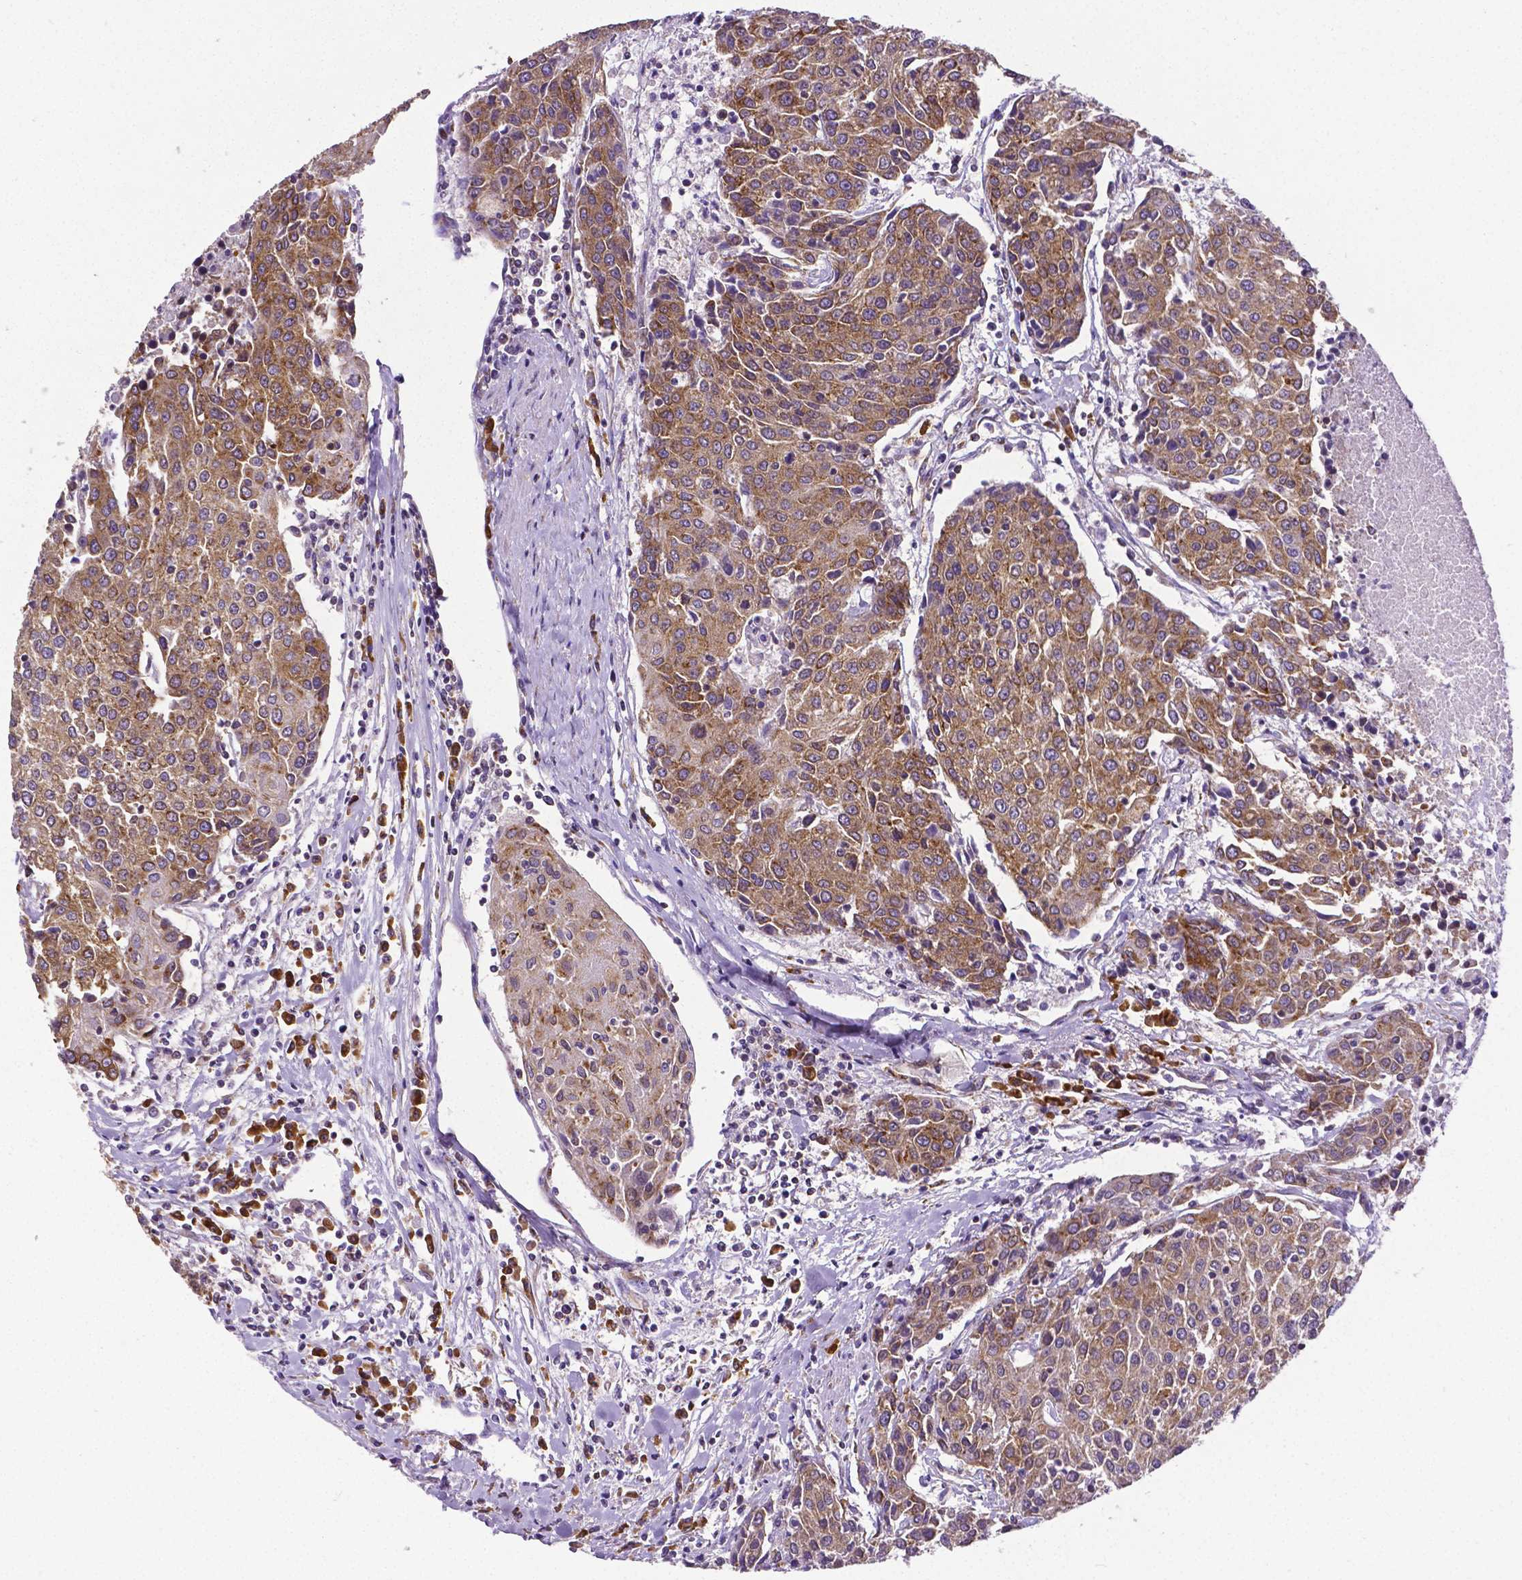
{"staining": {"intensity": "moderate", "quantity": ">75%", "location": "cytoplasmic/membranous"}, "tissue": "urothelial cancer", "cell_type": "Tumor cells", "image_type": "cancer", "snomed": [{"axis": "morphology", "description": "Urothelial carcinoma, High grade"}, {"axis": "topography", "description": "Urinary bladder"}], "caption": "This image demonstrates urothelial cancer stained with IHC to label a protein in brown. The cytoplasmic/membranous of tumor cells show moderate positivity for the protein. Nuclei are counter-stained blue.", "gene": "MTDH", "patient": {"sex": "female", "age": 85}}